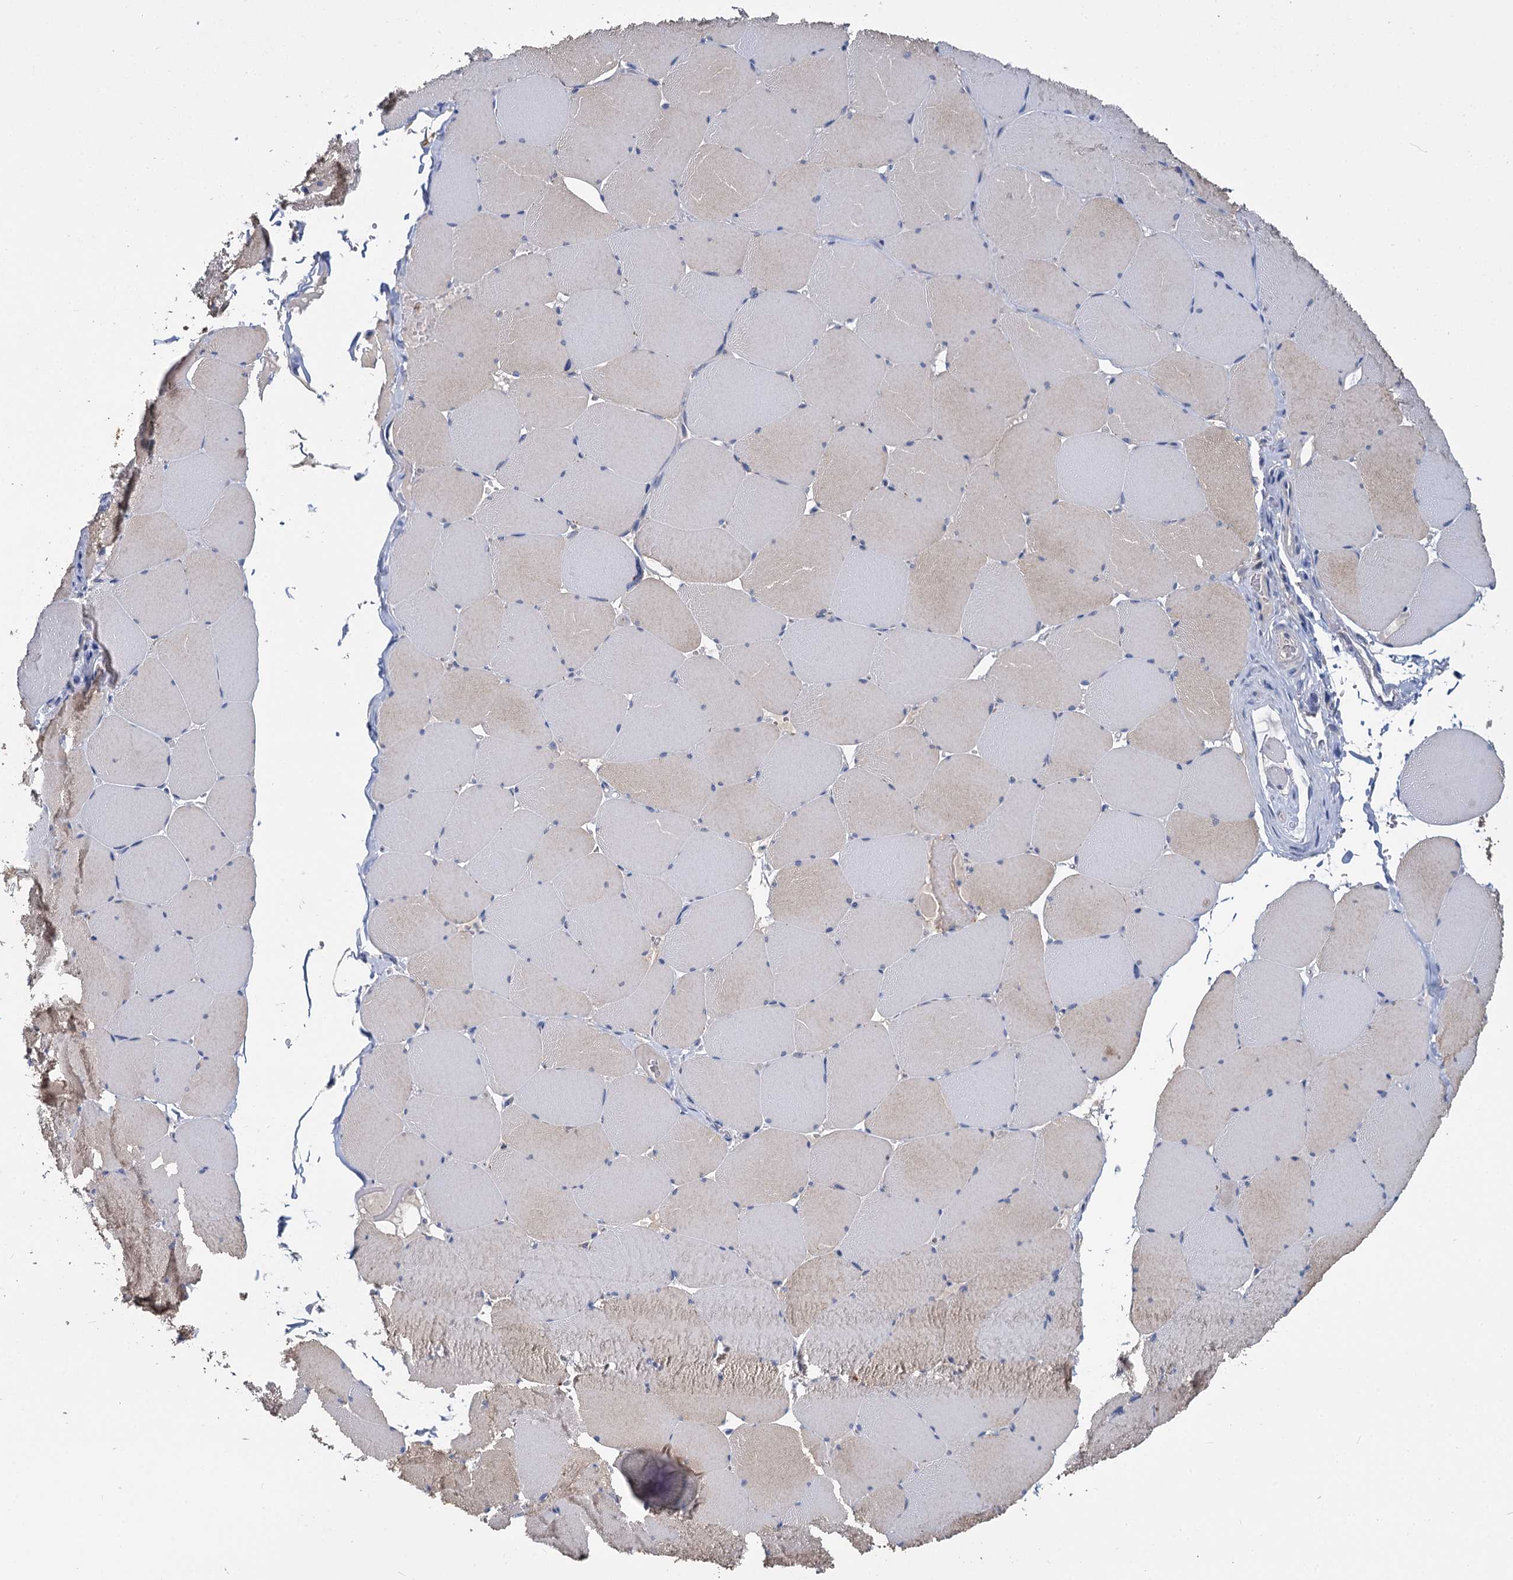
{"staining": {"intensity": "weak", "quantity": "<25%", "location": "cytoplasmic/membranous"}, "tissue": "skeletal muscle", "cell_type": "Myocytes", "image_type": "normal", "snomed": [{"axis": "morphology", "description": "Normal tissue, NOS"}, {"axis": "topography", "description": "Skeletal muscle"}, {"axis": "topography", "description": "Head-Neck"}], "caption": "A high-resolution image shows immunohistochemistry (IHC) staining of benign skeletal muscle, which reveals no significant positivity in myocytes.", "gene": "ANKRD42", "patient": {"sex": "male", "age": 66}}